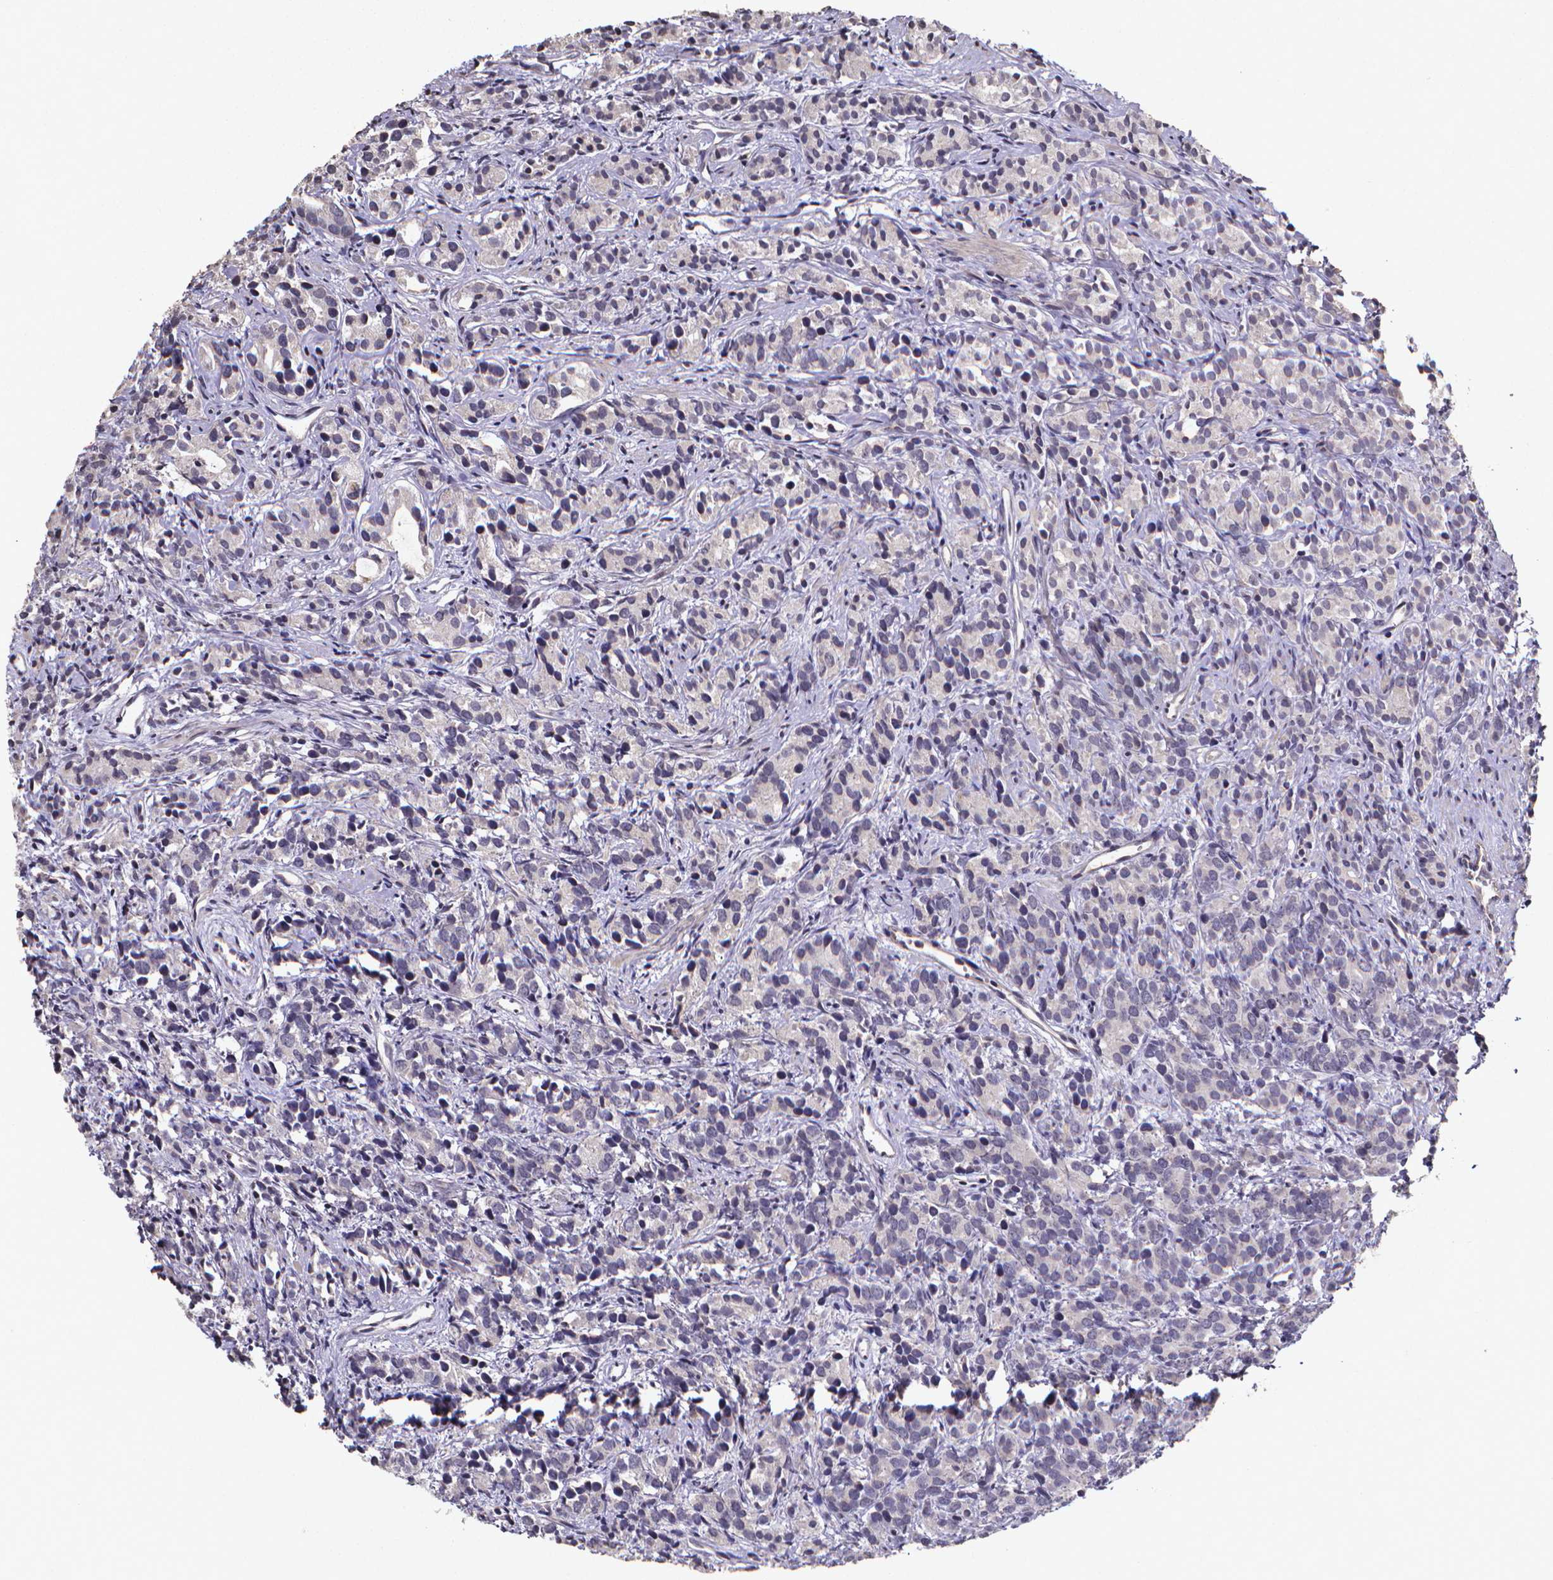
{"staining": {"intensity": "negative", "quantity": "none", "location": "none"}, "tissue": "prostate cancer", "cell_type": "Tumor cells", "image_type": "cancer", "snomed": [{"axis": "morphology", "description": "Adenocarcinoma, High grade"}, {"axis": "topography", "description": "Prostate"}], "caption": "The immunohistochemistry photomicrograph has no significant expression in tumor cells of prostate cancer tissue.", "gene": "TP73", "patient": {"sex": "male", "age": 84}}